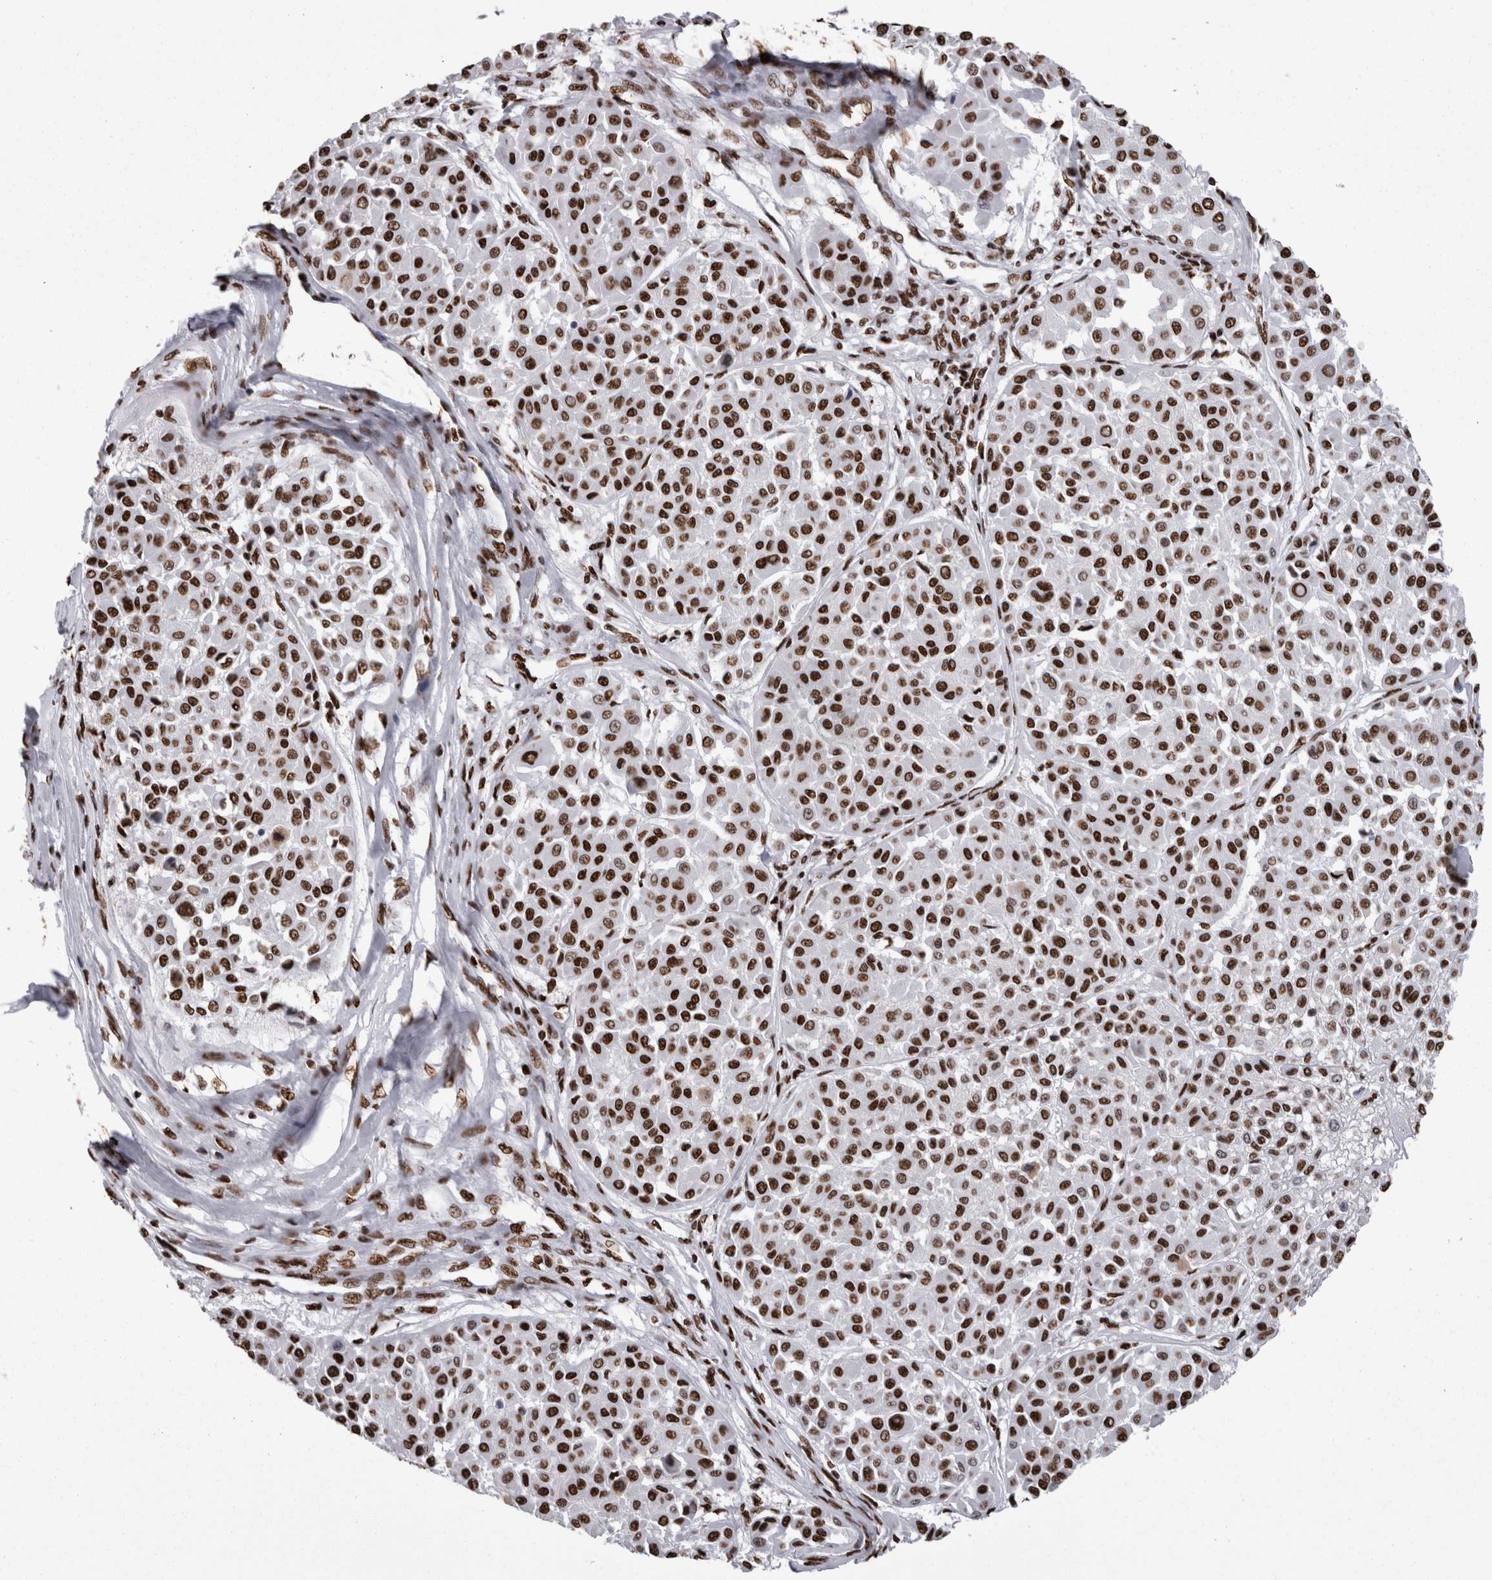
{"staining": {"intensity": "strong", "quantity": ">75%", "location": "nuclear"}, "tissue": "melanoma", "cell_type": "Tumor cells", "image_type": "cancer", "snomed": [{"axis": "morphology", "description": "Malignant melanoma, Metastatic site"}, {"axis": "topography", "description": "Soft tissue"}], "caption": "A brown stain labels strong nuclear expression of a protein in melanoma tumor cells.", "gene": "HNRNPM", "patient": {"sex": "male", "age": 41}}